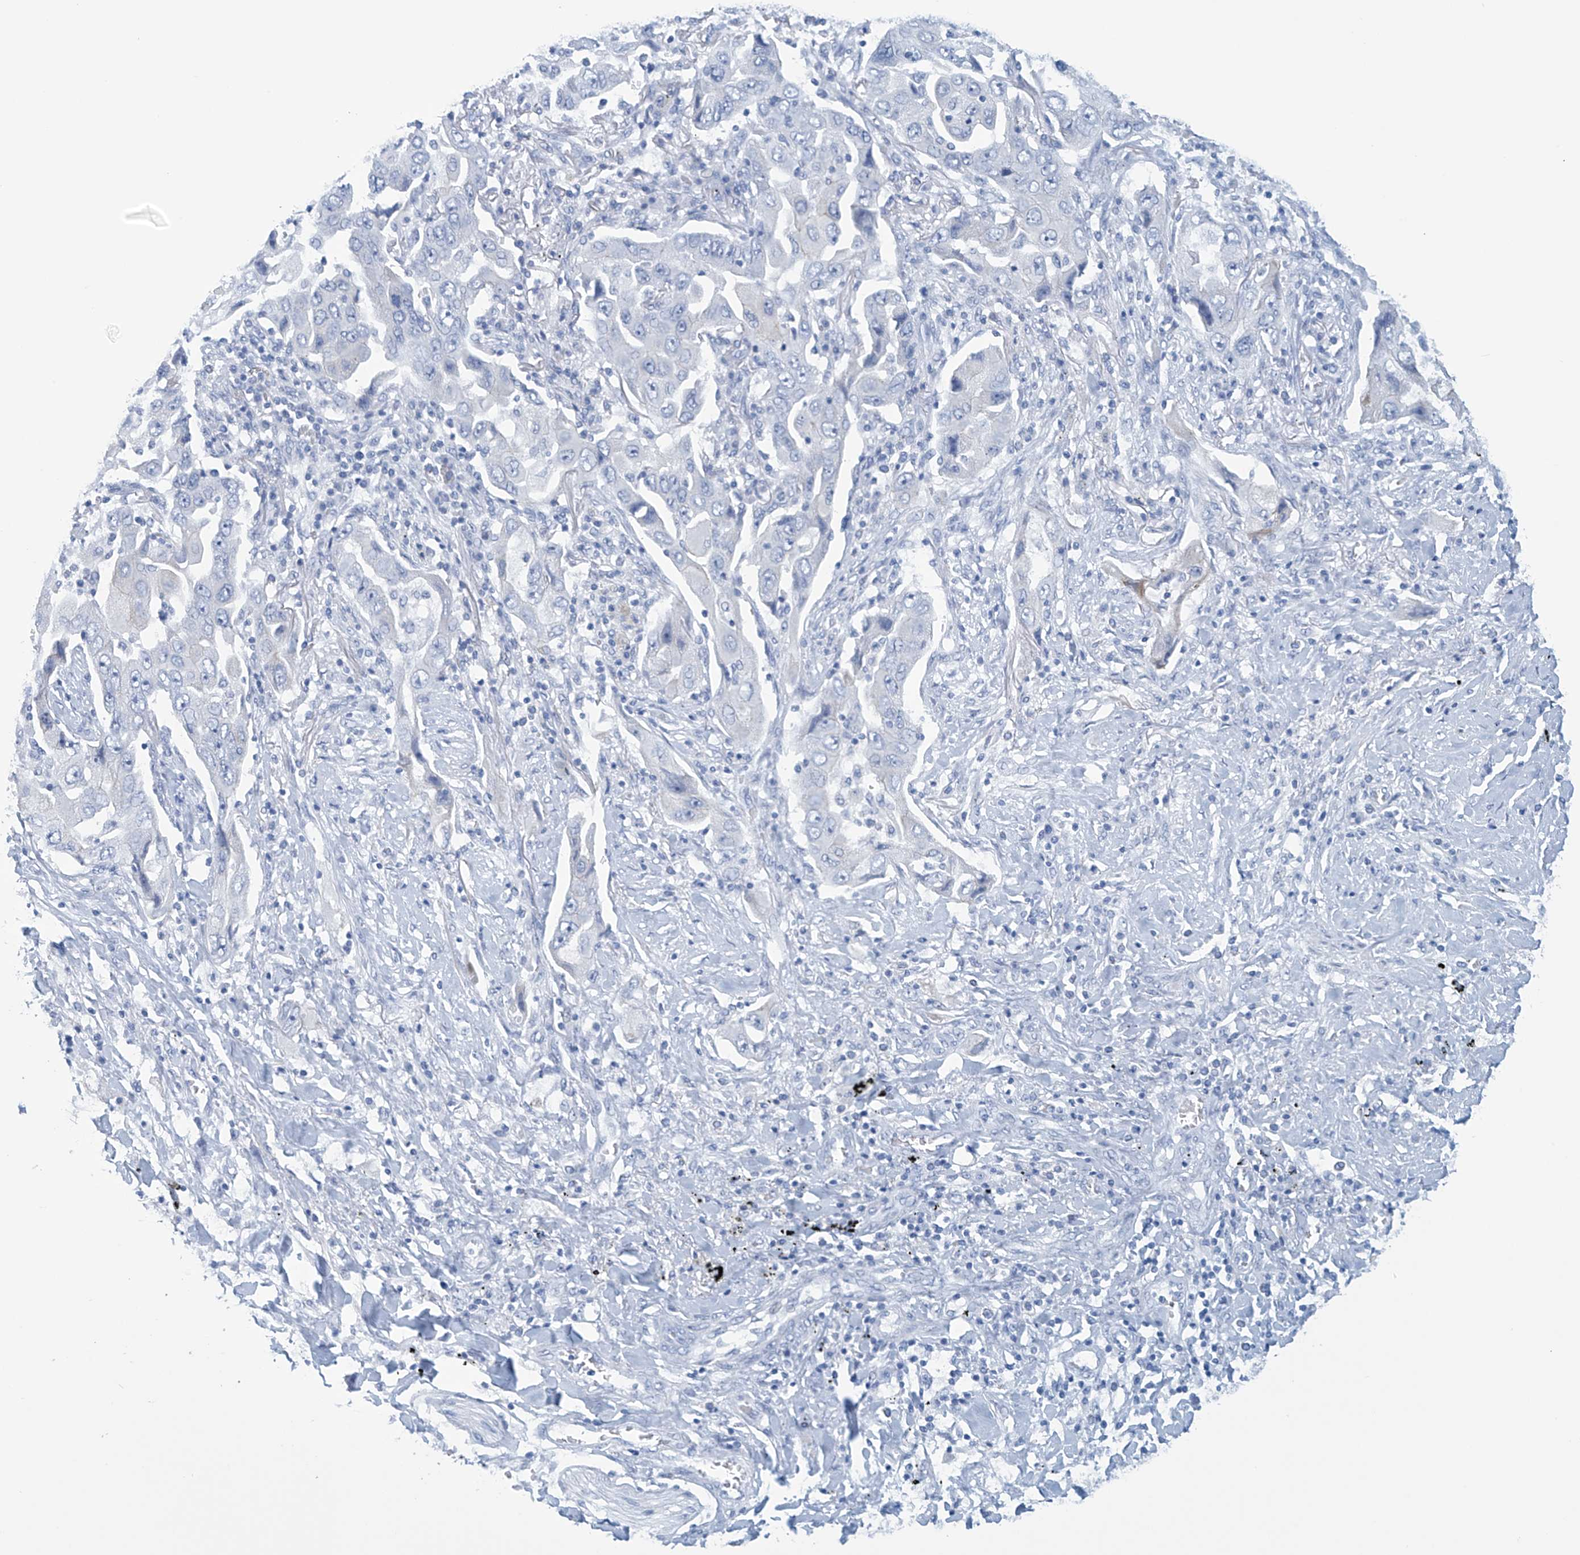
{"staining": {"intensity": "negative", "quantity": "none", "location": "none"}, "tissue": "lung cancer", "cell_type": "Tumor cells", "image_type": "cancer", "snomed": [{"axis": "morphology", "description": "Adenocarcinoma, NOS"}, {"axis": "topography", "description": "Lung"}], "caption": "A histopathology image of adenocarcinoma (lung) stained for a protein shows no brown staining in tumor cells.", "gene": "DSP", "patient": {"sex": "female", "age": 65}}